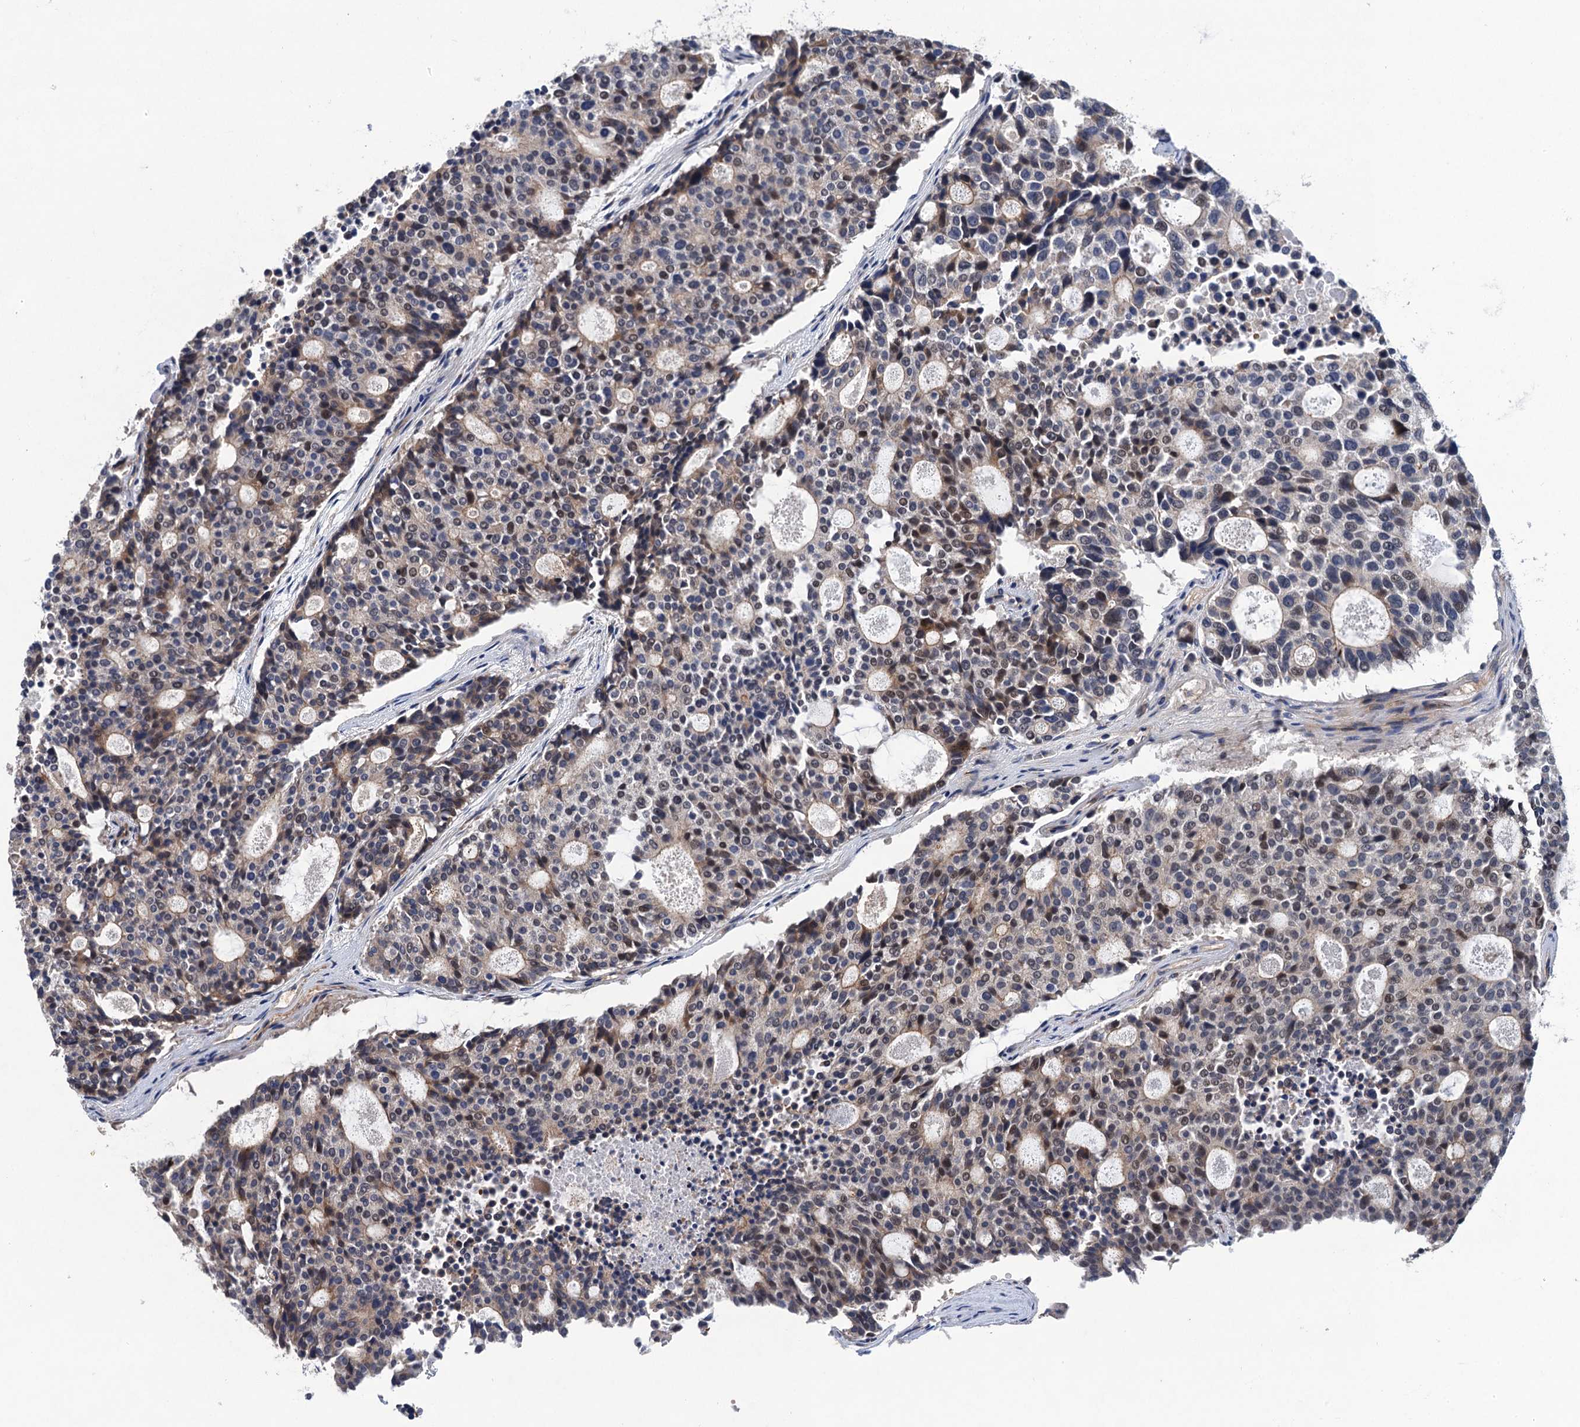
{"staining": {"intensity": "weak", "quantity": "<25%", "location": "cytoplasmic/membranous,nuclear"}, "tissue": "carcinoid", "cell_type": "Tumor cells", "image_type": "cancer", "snomed": [{"axis": "morphology", "description": "Carcinoid, malignant, NOS"}, {"axis": "topography", "description": "Pancreas"}], "caption": "Immunohistochemical staining of carcinoid exhibits no significant staining in tumor cells. (DAB (3,3'-diaminobenzidine) immunohistochemistry visualized using brightfield microscopy, high magnification).", "gene": "TRAF7", "patient": {"sex": "female", "age": 54}}